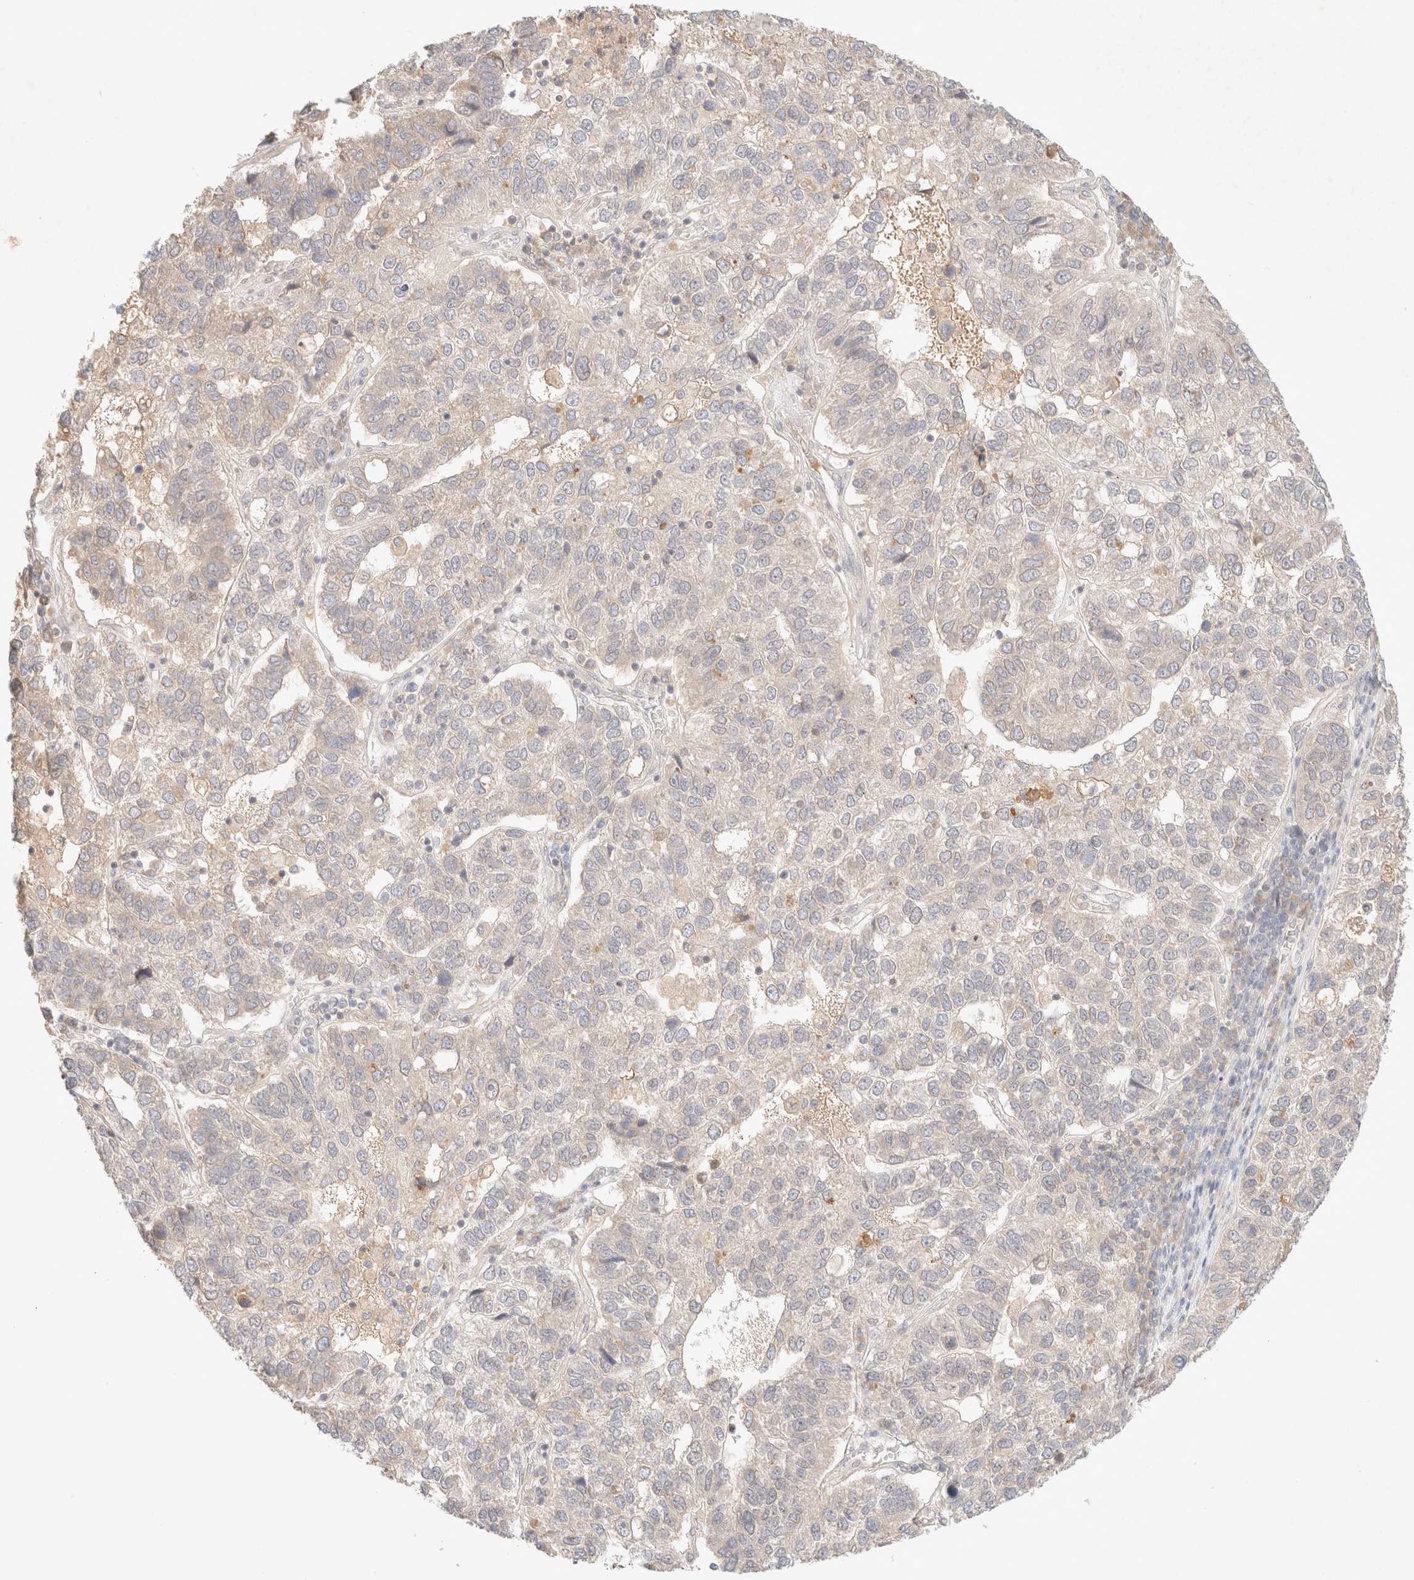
{"staining": {"intensity": "negative", "quantity": "none", "location": "none"}, "tissue": "pancreatic cancer", "cell_type": "Tumor cells", "image_type": "cancer", "snomed": [{"axis": "morphology", "description": "Adenocarcinoma, NOS"}, {"axis": "topography", "description": "Pancreas"}], "caption": "Tumor cells are negative for brown protein staining in adenocarcinoma (pancreatic).", "gene": "SARM1", "patient": {"sex": "female", "age": 61}}